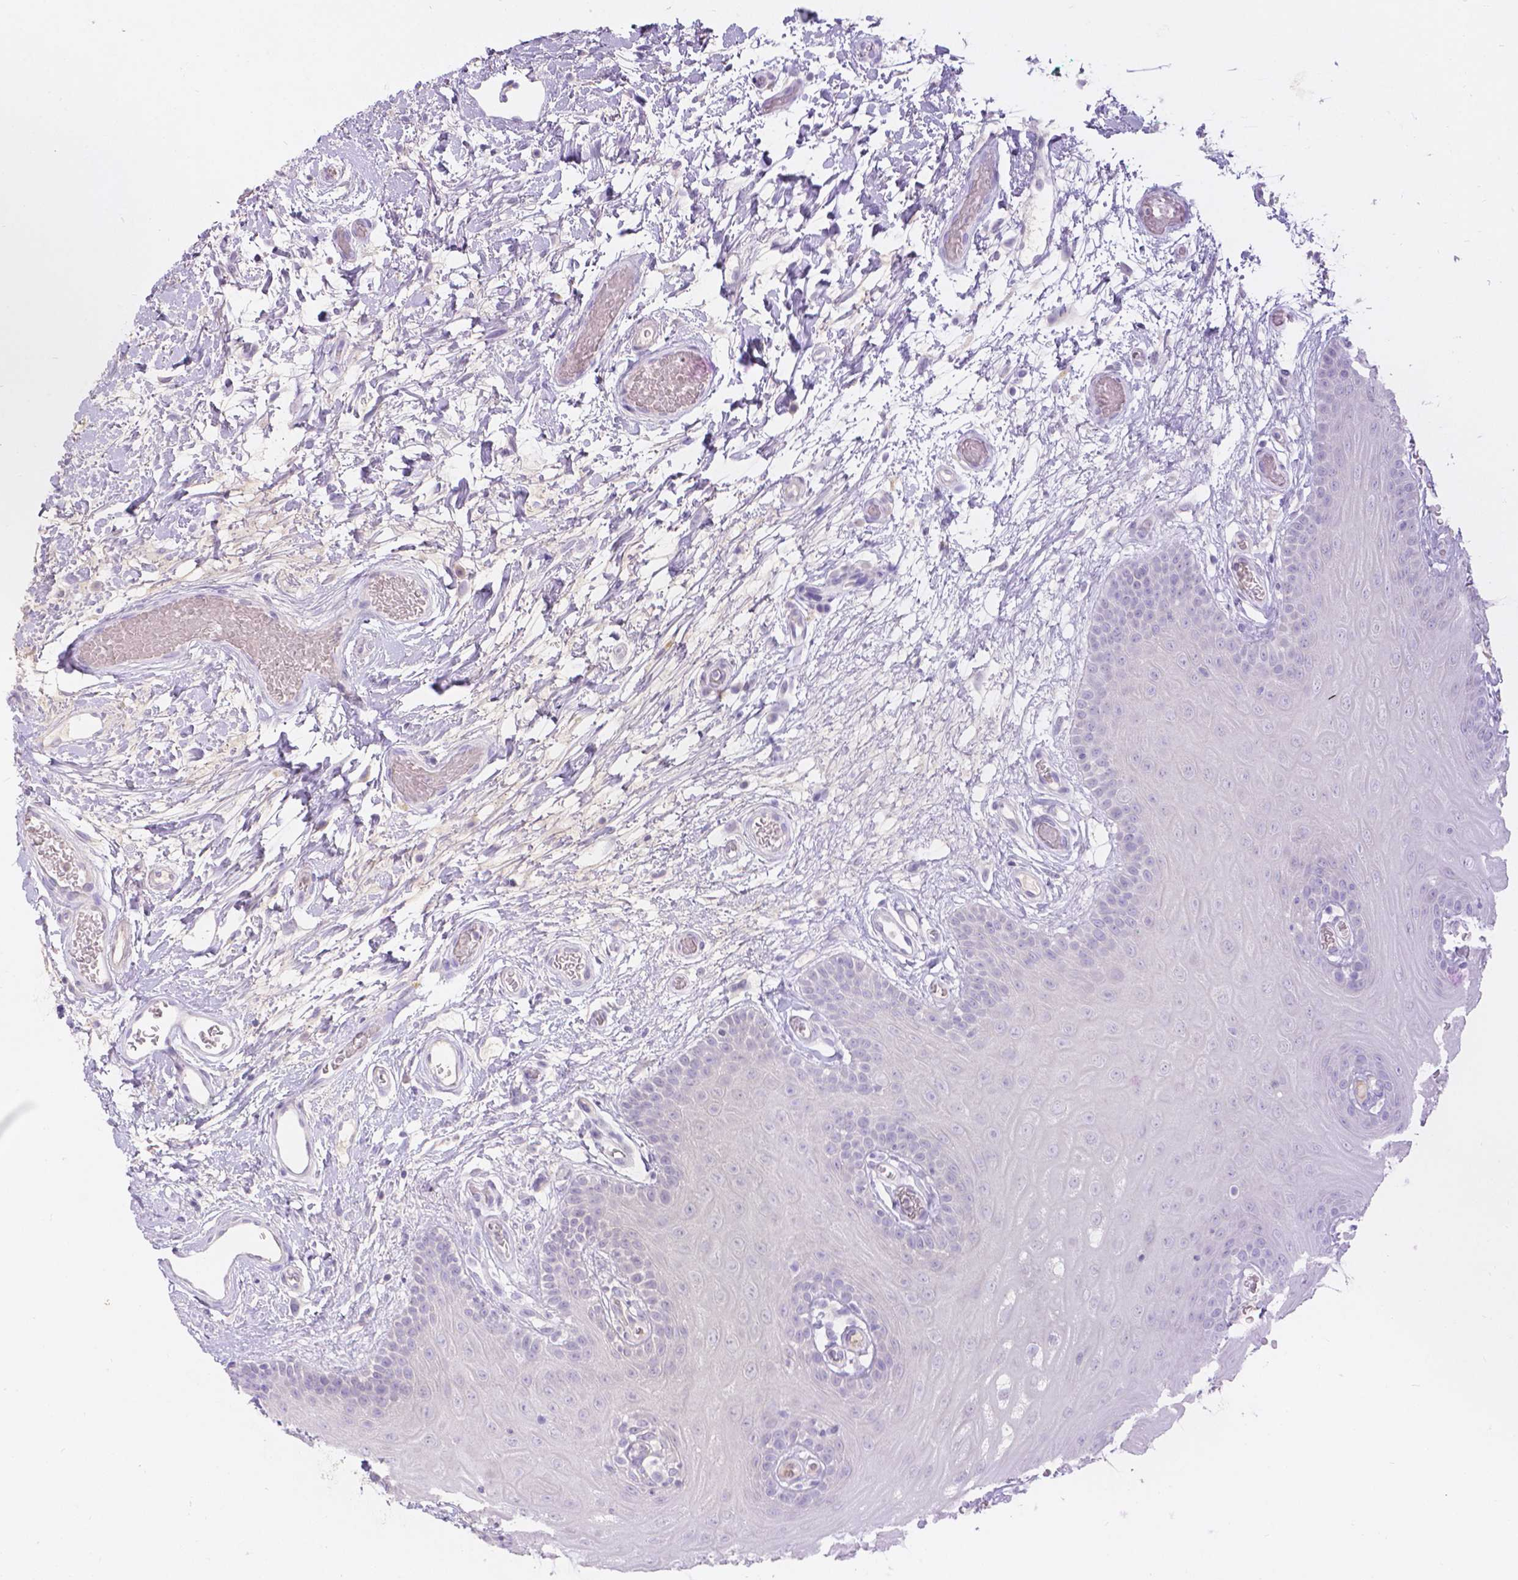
{"staining": {"intensity": "negative", "quantity": "none", "location": "none"}, "tissue": "oral mucosa", "cell_type": "Squamous epithelial cells", "image_type": "normal", "snomed": [{"axis": "morphology", "description": "Normal tissue, NOS"}, {"axis": "morphology", "description": "Squamous cell carcinoma, NOS"}, {"axis": "topography", "description": "Oral tissue"}, {"axis": "topography", "description": "Head-Neck"}], "caption": "IHC image of normal oral mucosa: oral mucosa stained with DAB exhibits no significant protein staining in squamous epithelial cells. (DAB immunohistochemistry visualized using brightfield microscopy, high magnification).", "gene": "DCAF4L1", "patient": {"sex": "male", "age": 78}}